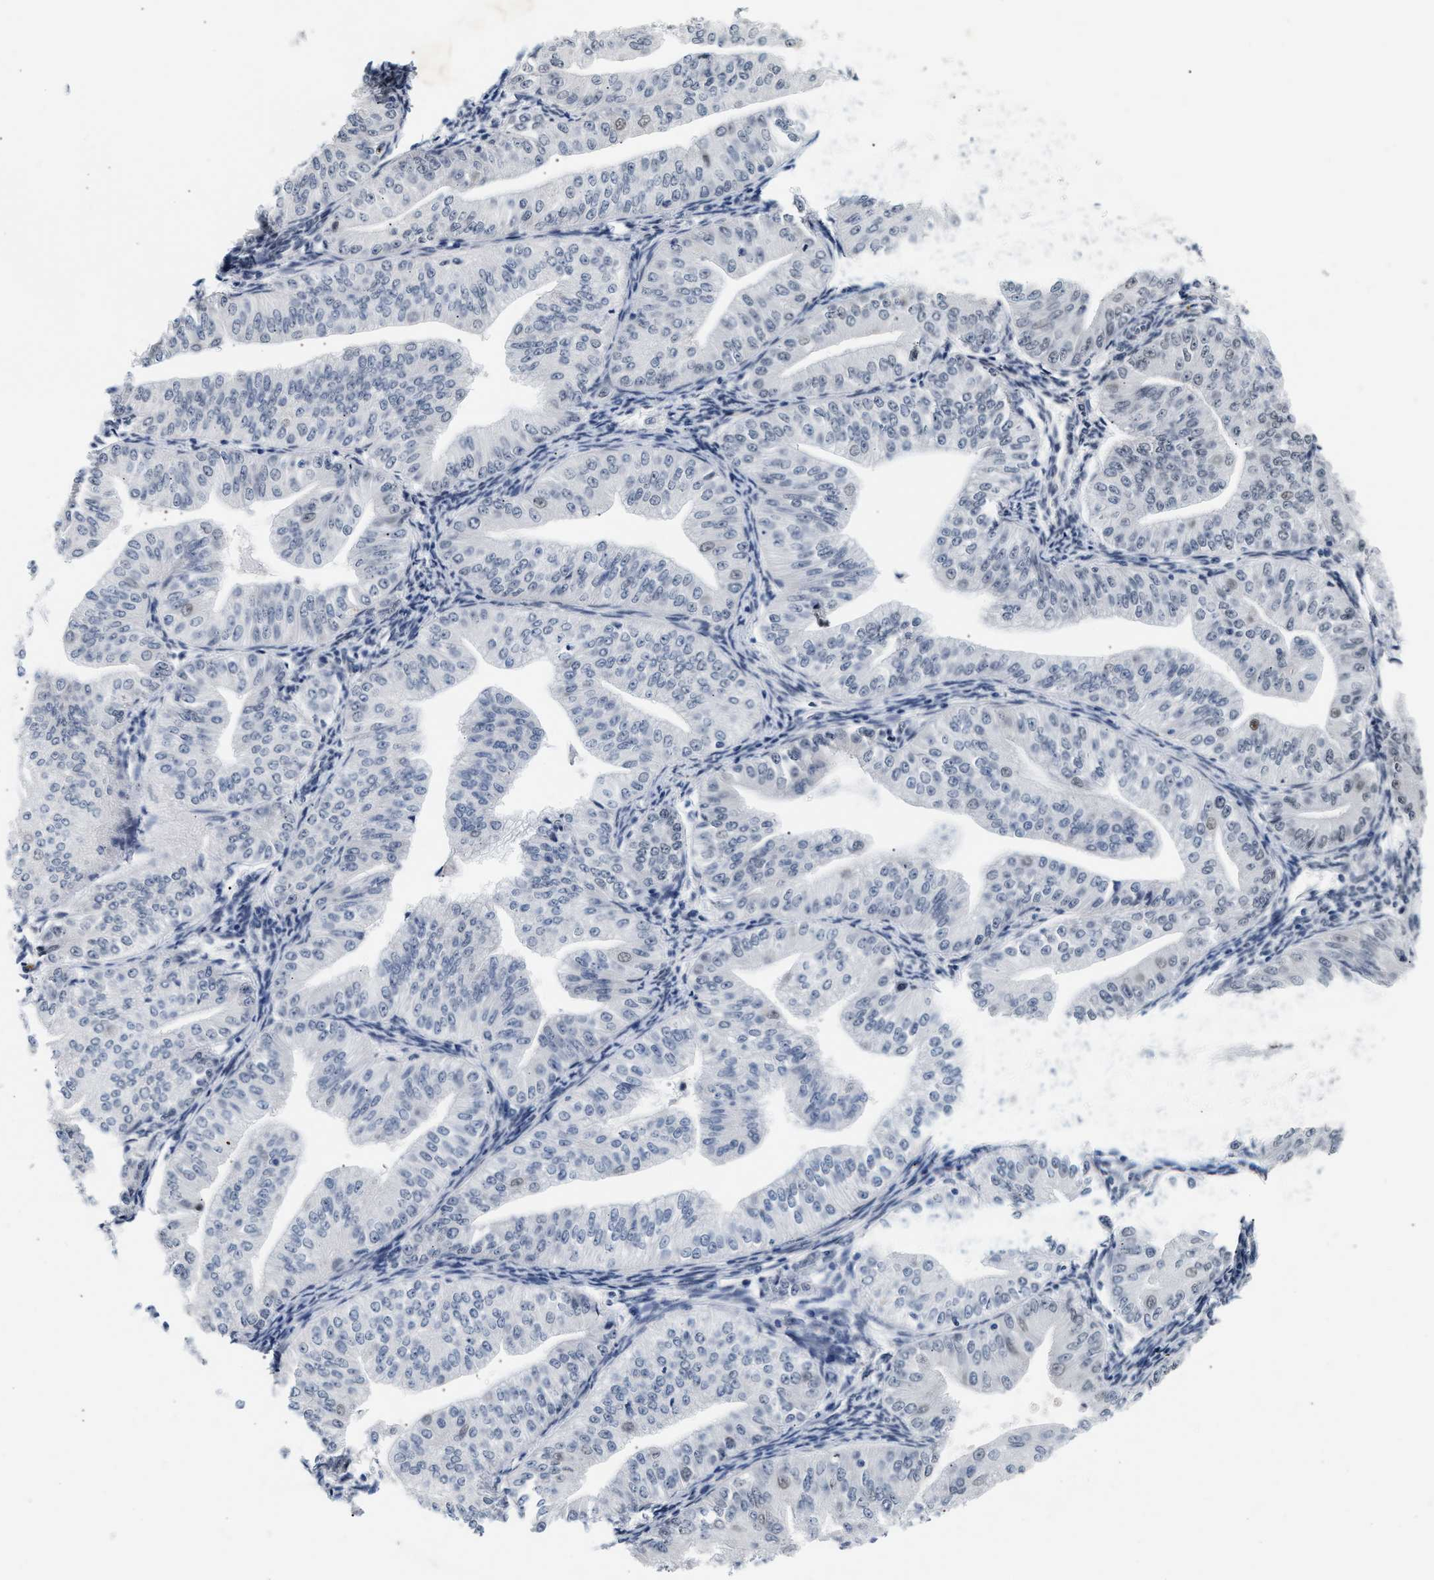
{"staining": {"intensity": "weak", "quantity": "<25%", "location": "nuclear"}, "tissue": "endometrial cancer", "cell_type": "Tumor cells", "image_type": "cancer", "snomed": [{"axis": "morphology", "description": "Normal tissue, NOS"}, {"axis": "morphology", "description": "Adenocarcinoma, NOS"}, {"axis": "topography", "description": "Endometrium"}], "caption": "DAB immunohistochemical staining of endometrial adenocarcinoma reveals no significant expression in tumor cells.", "gene": "THOC1", "patient": {"sex": "female", "age": 53}}